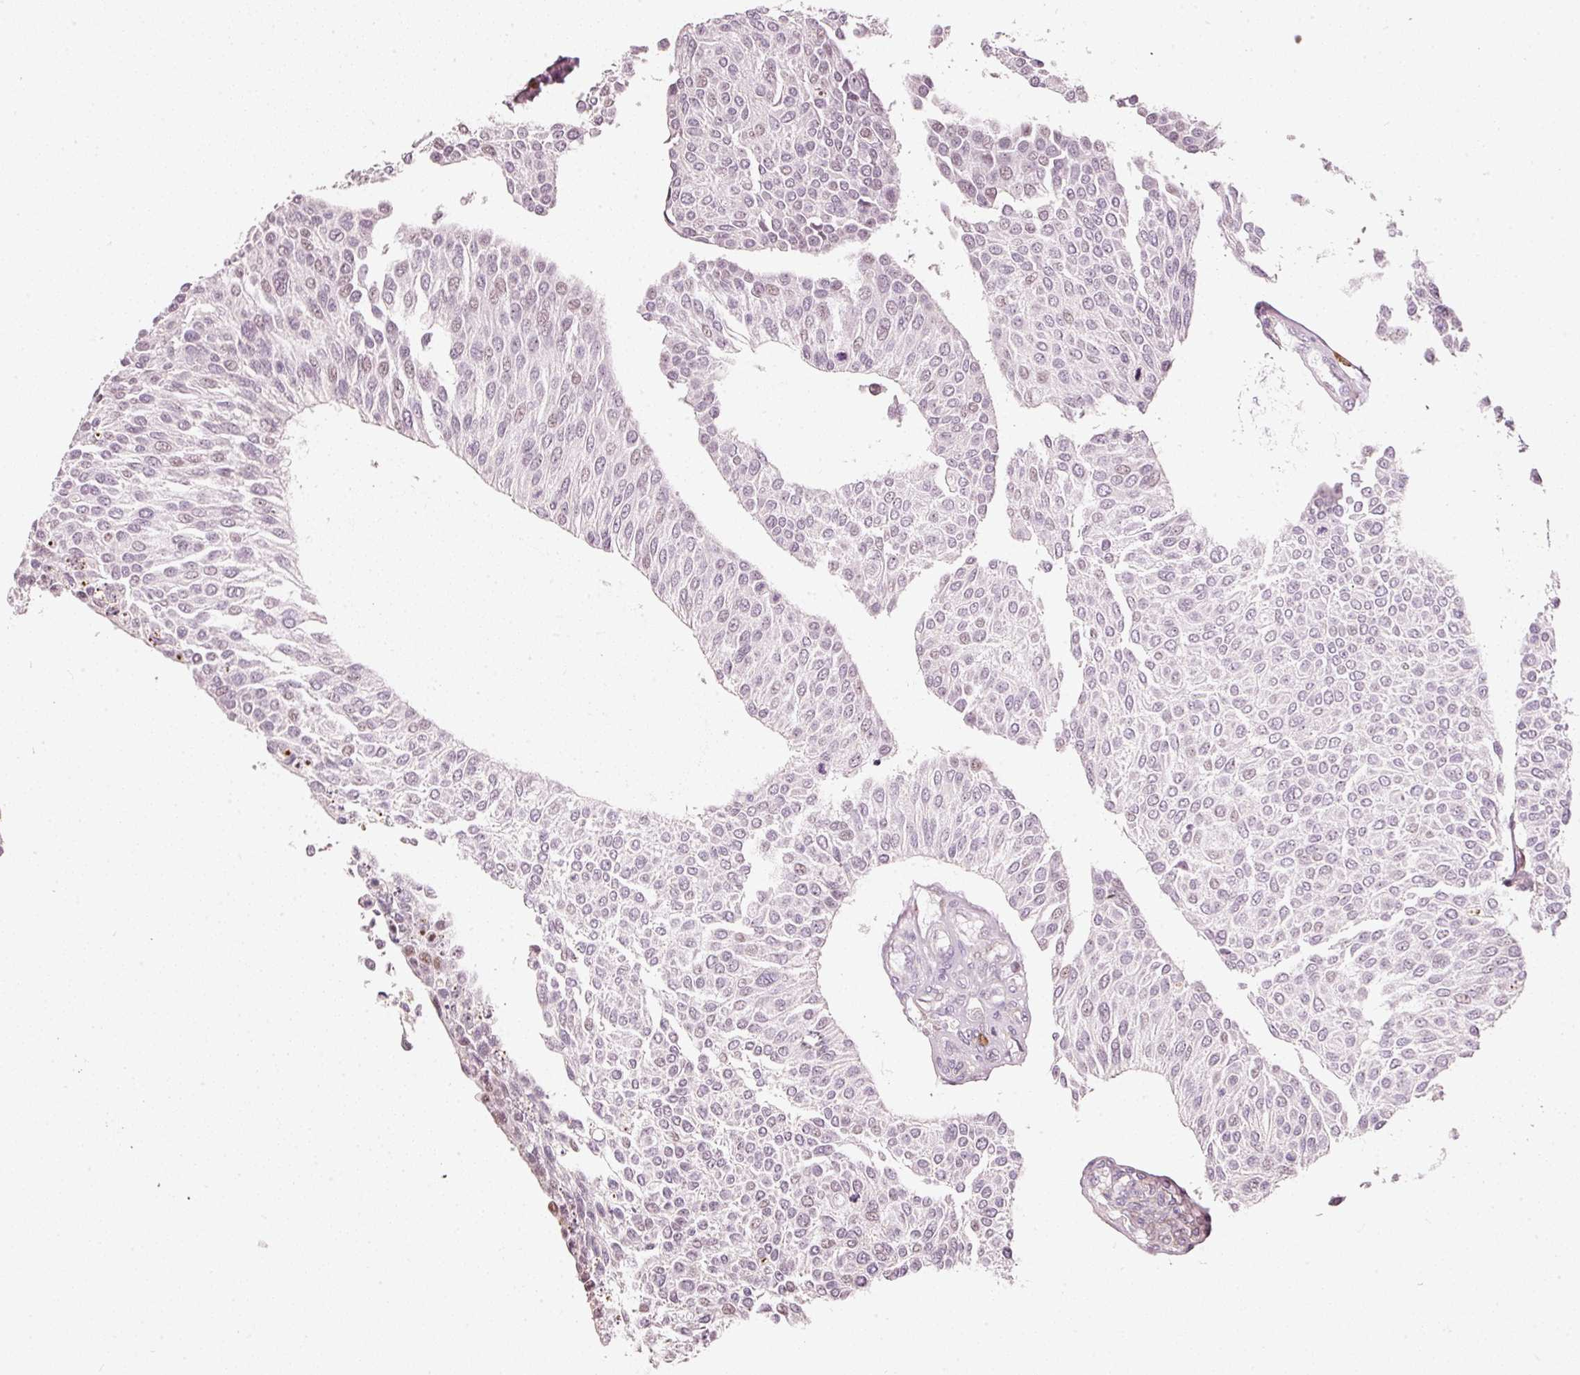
{"staining": {"intensity": "weak", "quantity": "<25%", "location": "nuclear"}, "tissue": "urothelial cancer", "cell_type": "Tumor cells", "image_type": "cancer", "snomed": [{"axis": "morphology", "description": "Urothelial carcinoma, NOS"}, {"axis": "topography", "description": "Urinary bladder"}], "caption": "This is an immunohistochemistry photomicrograph of human urothelial cancer. There is no positivity in tumor cells.", "gene": "MXRA8", "patient": {"sex": "male", "age": 55}}